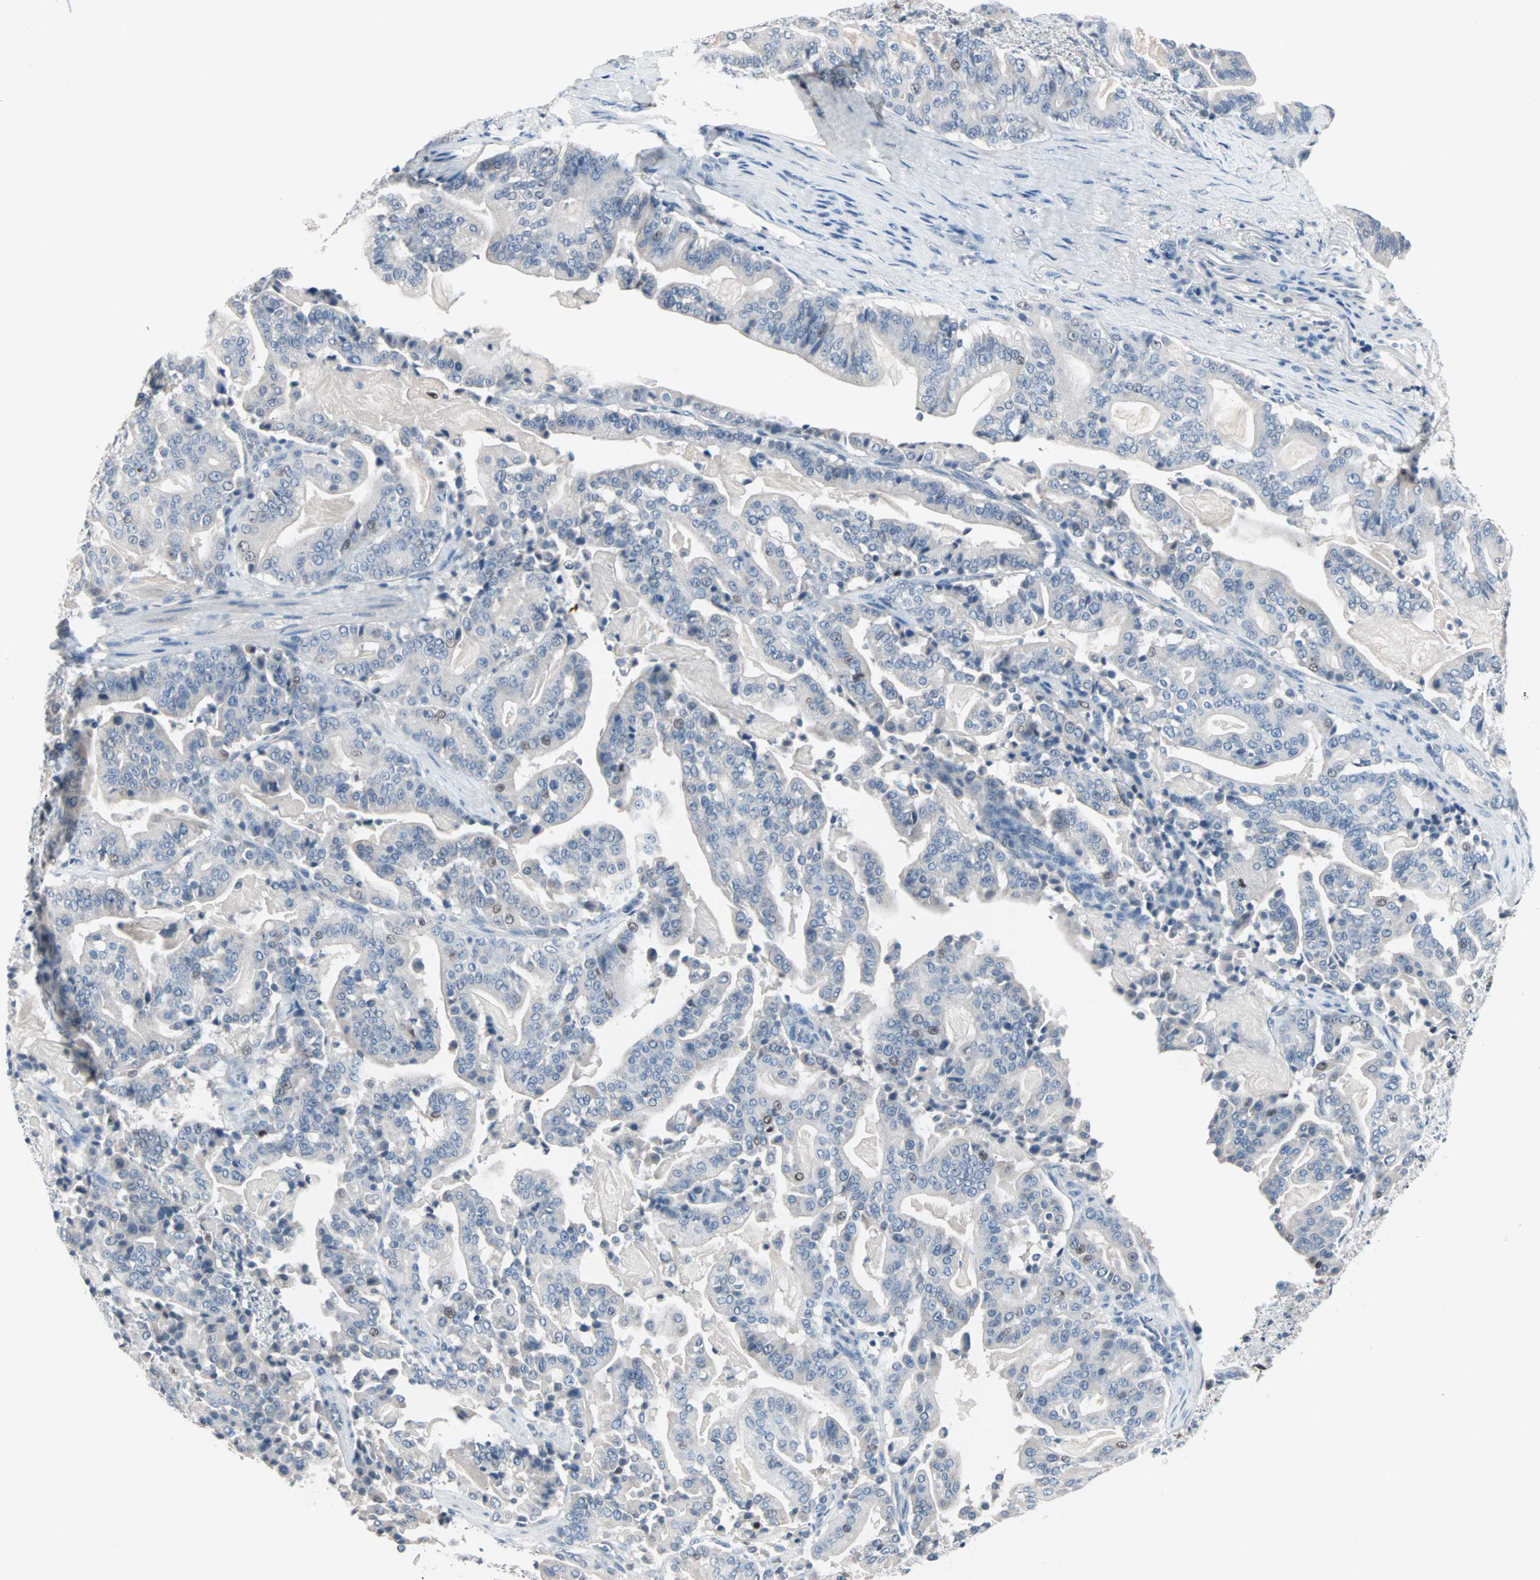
{"staining": {"intensity": "negative", "quantity": "none", "location": "none"}, "tissue": "pancreatic cancer", "cell_type": "Tumor cells", "image_type": "cancer", "snomed": [{"axis": "morphology", "description": "Adenocarcinoma, NOS"}, {"axis": "topography", "description": "Pancreas"}], "caption": "DAB (3,3'-diaminobenzidine) immunohistochemical staining of pancreatic cancer reveals no significant positivity in tumor cells. (Stains: DAB immunohistochemistry with hematoxylin counter stain, Microscopy: brightfield microscopy at high magnification).", "gene": "CCNE2", "patient": {"sex": "male", "age": 63}}